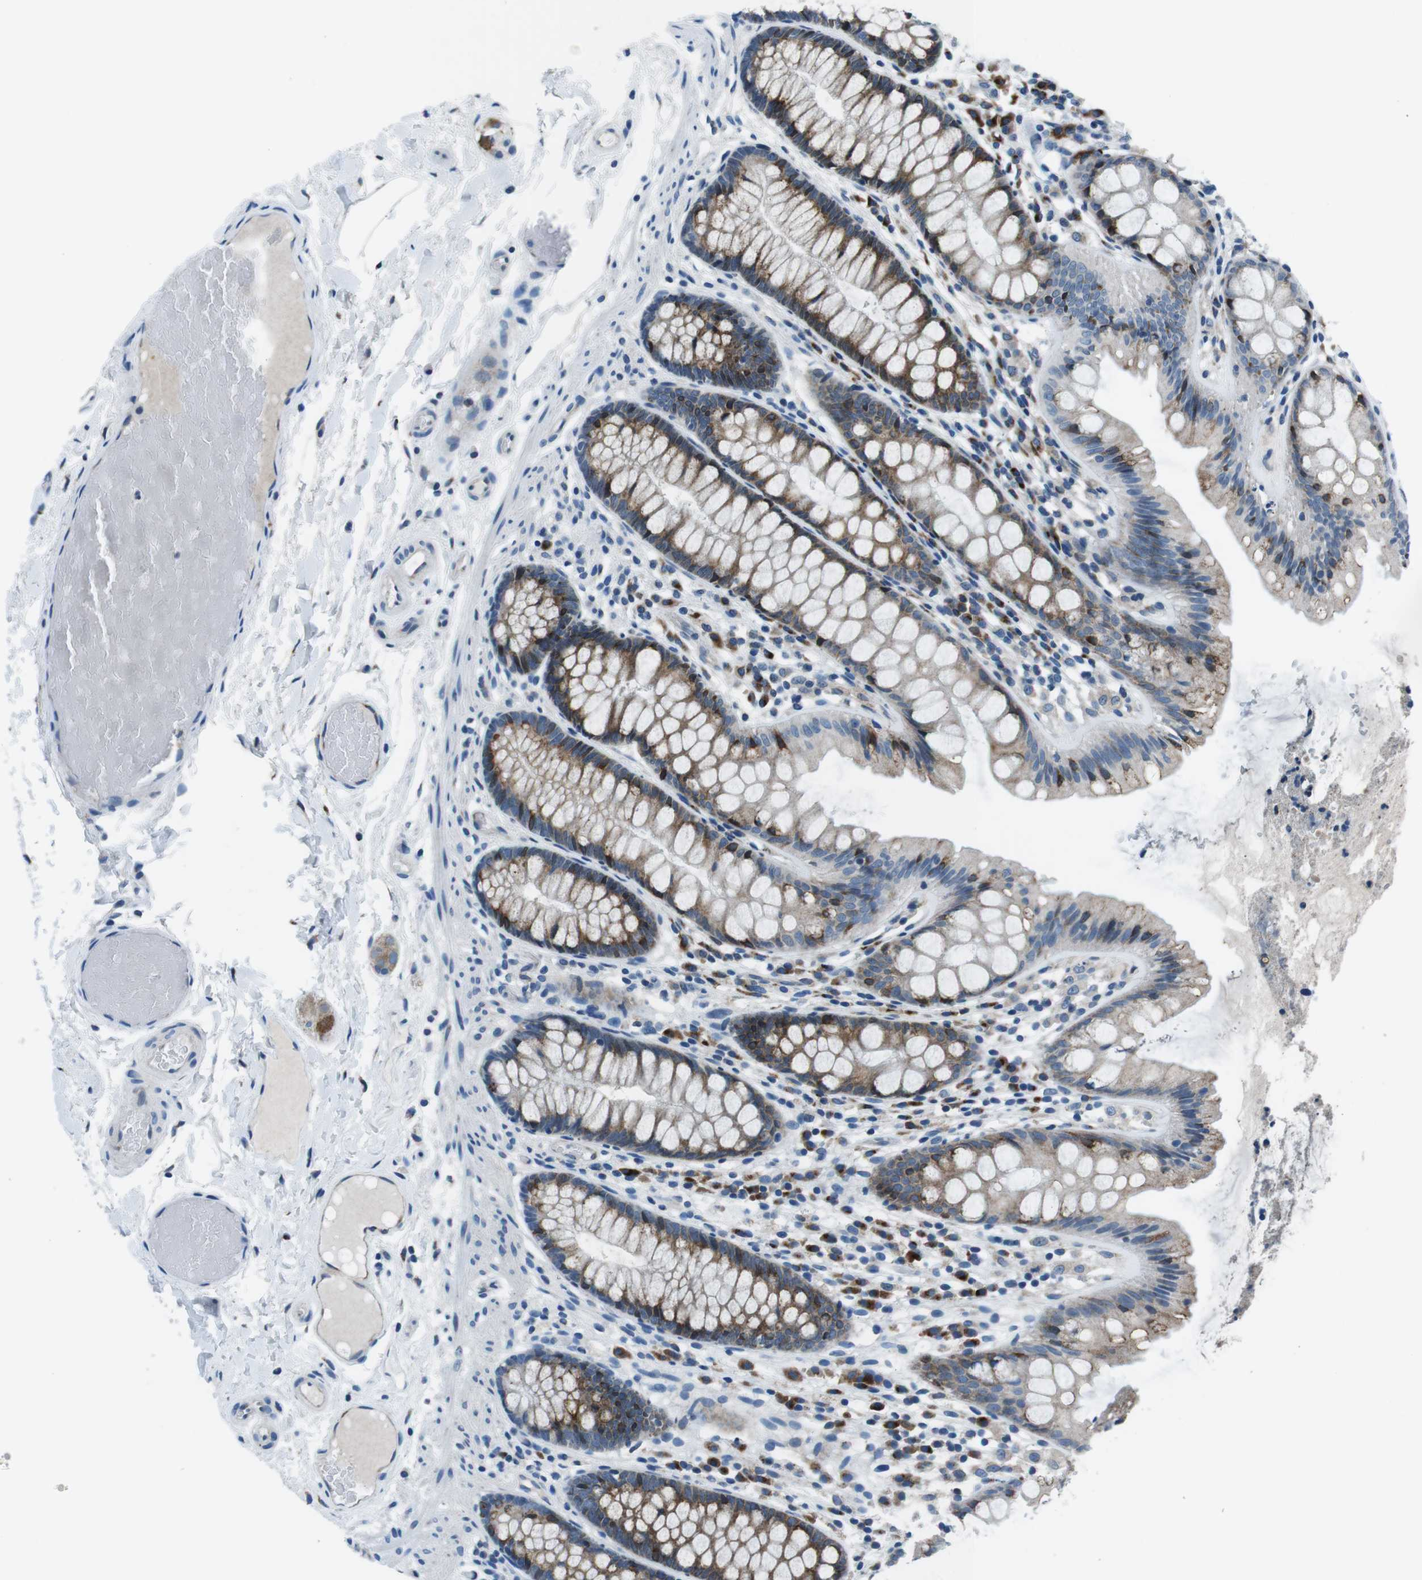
{"staining": {"intensity": "weak", "quantity": ">75%", "location": "cytoplasmic/membranous"}, "tissue": "colon", "cell_type": "Endothelial cells", "image_type": "normal", "snomed": [{"axis": "morphology", "description": "Normal tissue, NOS"}, {"axis": "topography", "description": "Colon"}], "caption": "IHC of unremarkable colon reveals low levels of weak cytoplasmic/membranous staining in approximately >75% of endothelial cells. (Stains: DAB in brown, nuclei in blue, Microscopy: brightfield microscopy at high magnification).", "gene": "NUCB2", "patient": {"sex": "female", "age": 56}}